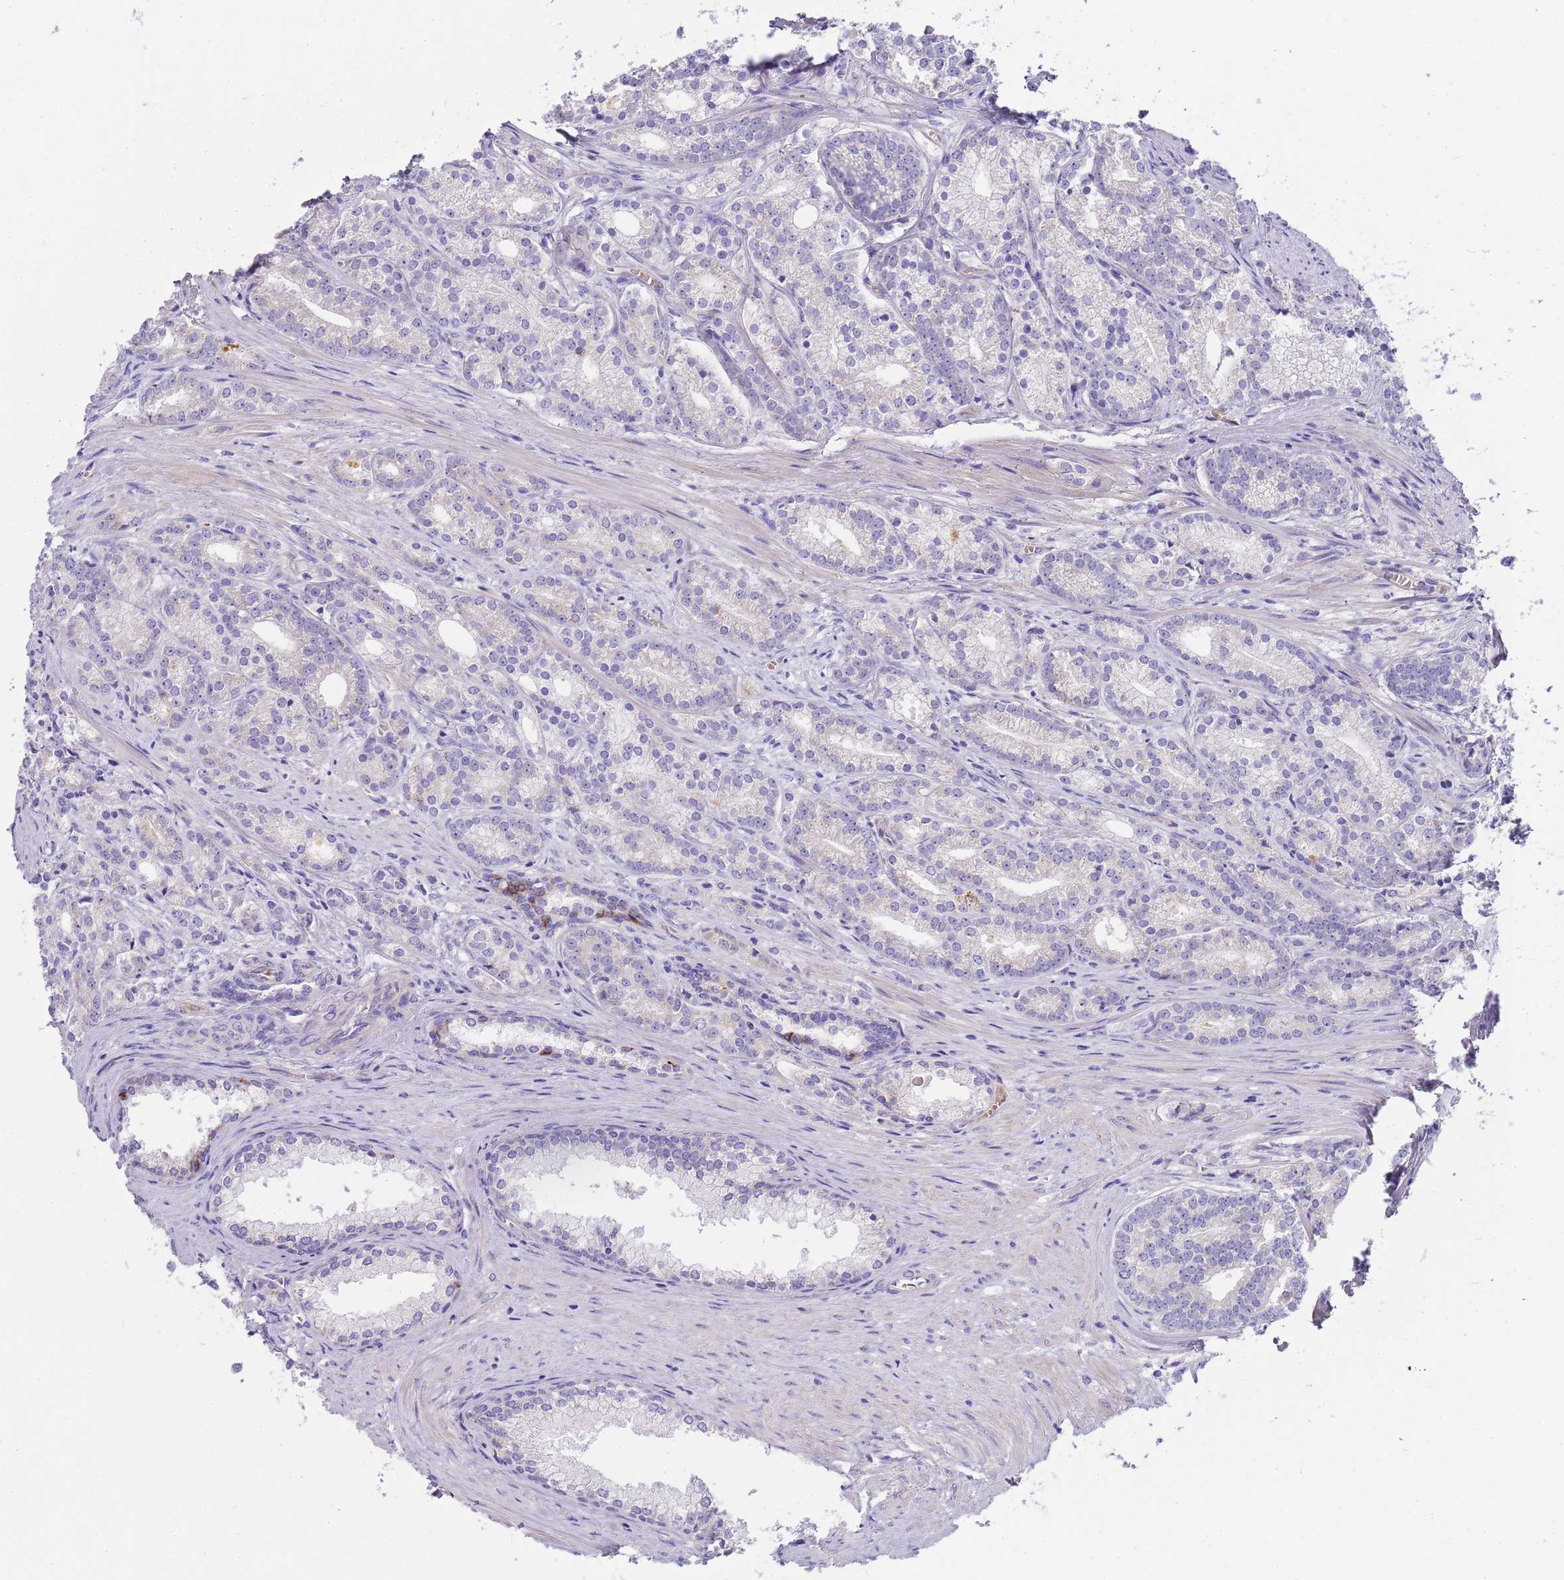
{"staining": {"intensity": "negative", "quantity": "none", "location": "none"}, "tissue": "prostate cancer", "cell_type": "Tumor cells", "image_type": "cancer", "snomed": [{"axis": "morphology", "description": "Adenocarcinoma, Low grade"}, {"axis": "topography", "description": "Prostate"}], "caption": "Immunohistochemistry (IHC) photomicrograph of low-grade adenocarcinoma (prostate) stained for a protein (brown), which reveals no positivity in tumor cells.", "gene": "RIPPLY2", "patient": {"sex": "male", "age": 71}}